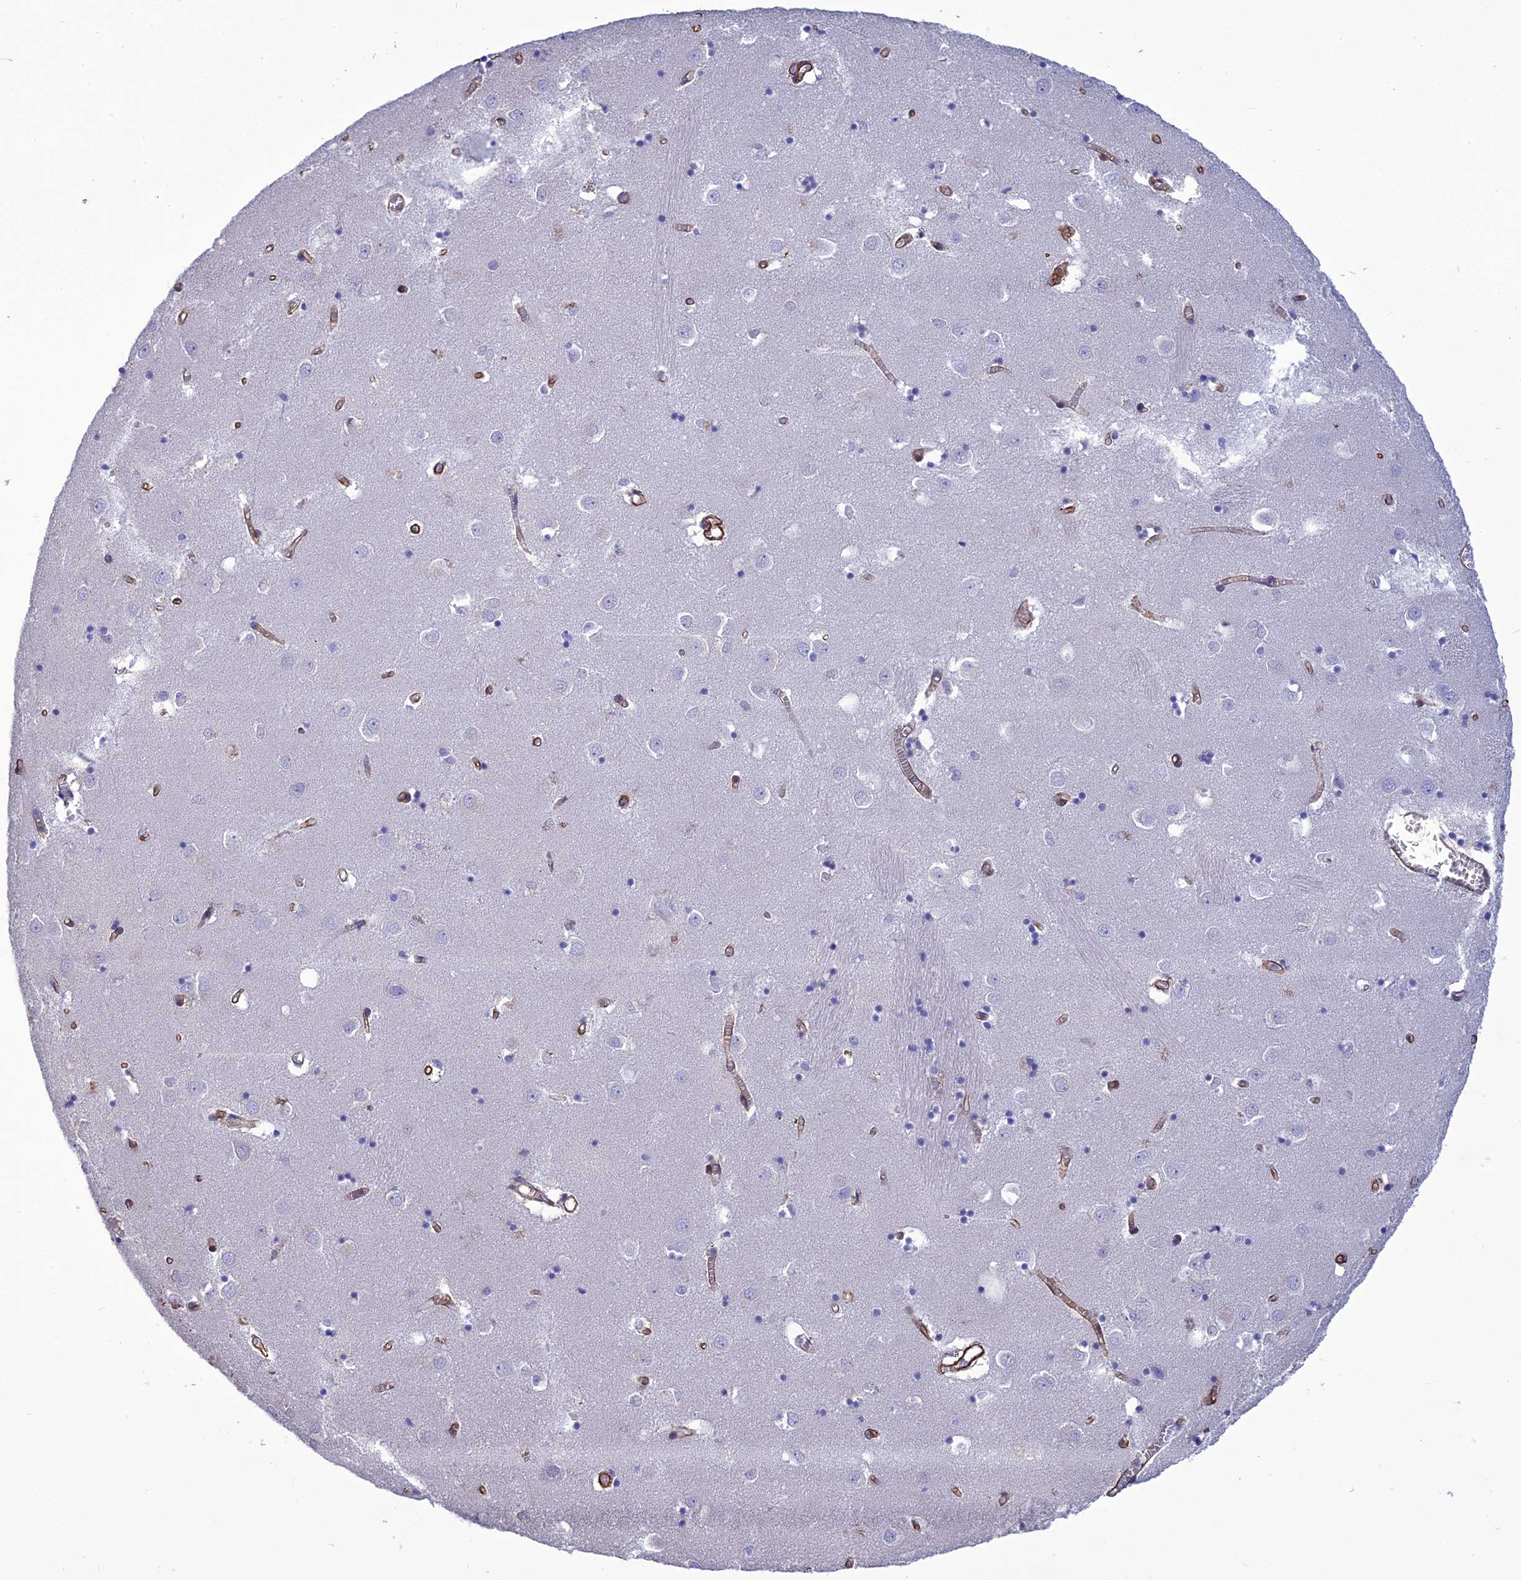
{"staining": {"intensity": "negative", "quantity": "none", "location": "none"}, "tissue": "caudate", "cell_type": "Glial cells", "image_type": "normal", "snomed": [{"axis": "morphology", "description": "Normal tissue, NOS"}, {"axis": "topography", "description": "Lateral ventricle wall"}], "caption": "A photomicrograph of human caudate is negative for staining in glial cells. (DAB (3,3'-diaminobenzidine) IHC visualized using brightfield microscopy, high magnification).", "gene": "NKD1", "patient": {"sex": "male", "age": 70}}